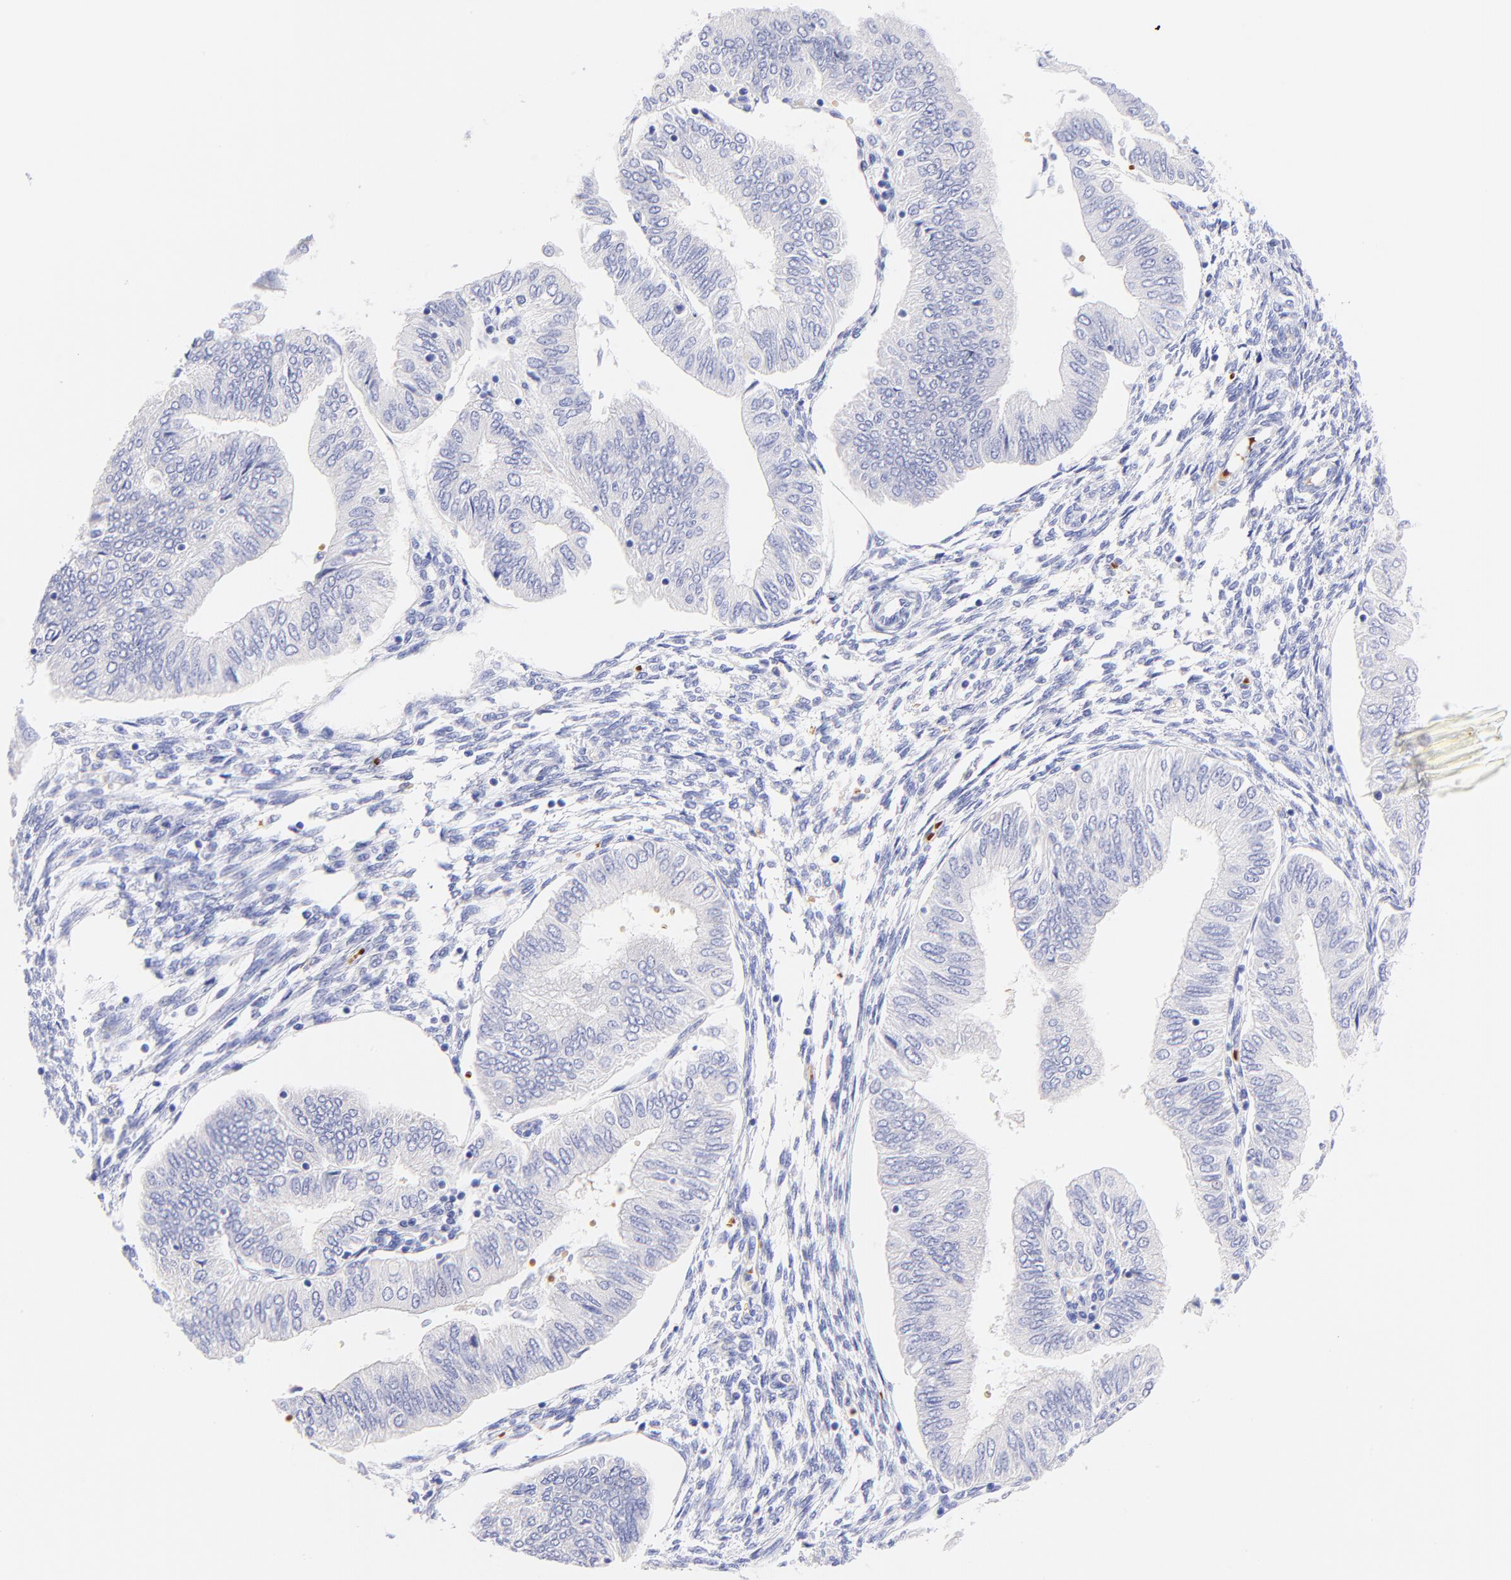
{"staining": {"intensity": "negative", "quantity": "none", "location": "none"}, "tissue": "endometrial cancer", "cell_type": "Tumor cells", "image_type": "cancer", "snomed": [{"axis": "morphology", "description": "Adenocarcinoma, NOS"}, {"axis": "topography", "description": "Endometrium"}], "caption": "IHC micrograph of neoplastic tissue: endometrial cancer (adenocarcinoma) stained with DAB (3,3'-diaminobenzidine) exhibits no significant protein positivity in tumor cells. (Brightfield microscopy of DAB (3,3'-diaminobenzidine) immunohistochemistry at high magnification).", "gene": "FRMPD3", "patient": {"sex": "female", "age": 51}}